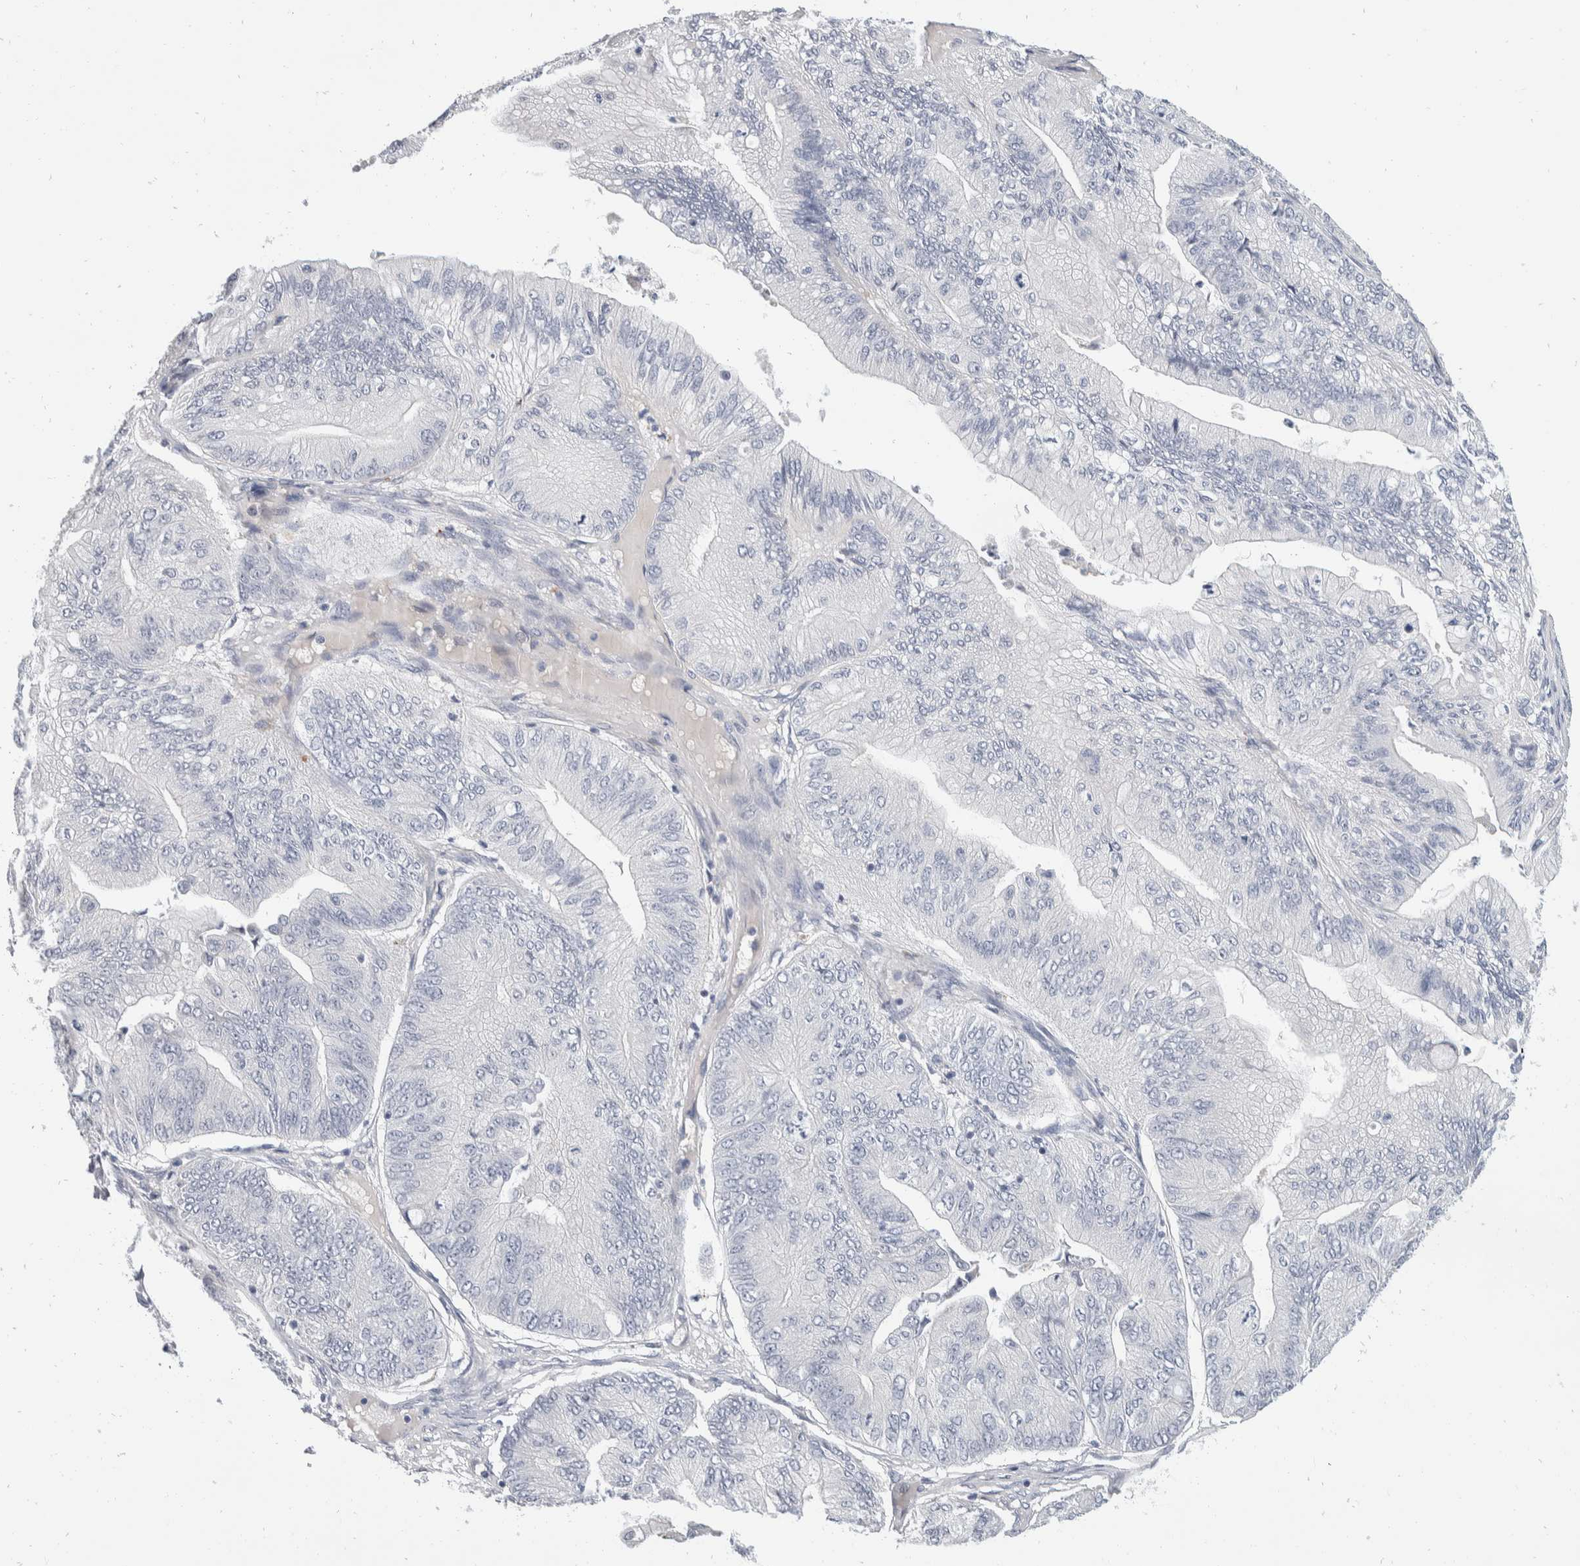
{"staining": {"intensity": "negative", "quantity": "none", "location": "none"}, "tissue": "ovarian cancer", "cell_type": "Tumor cells", "image_type": "cancer", "snomed": [{"axis": "morphology", "description": "Cystadenocarcinoma, mucinous, NOS"}, {"axis": "topography", "description": "Ovary"}], "caption": "This is an IHC image of human ovarian mucinous cystadenocarcinoma. There is no staining in tumor cells.", "gene": "CATSPERD", "patient": {"sex": "female", "age": 61}}